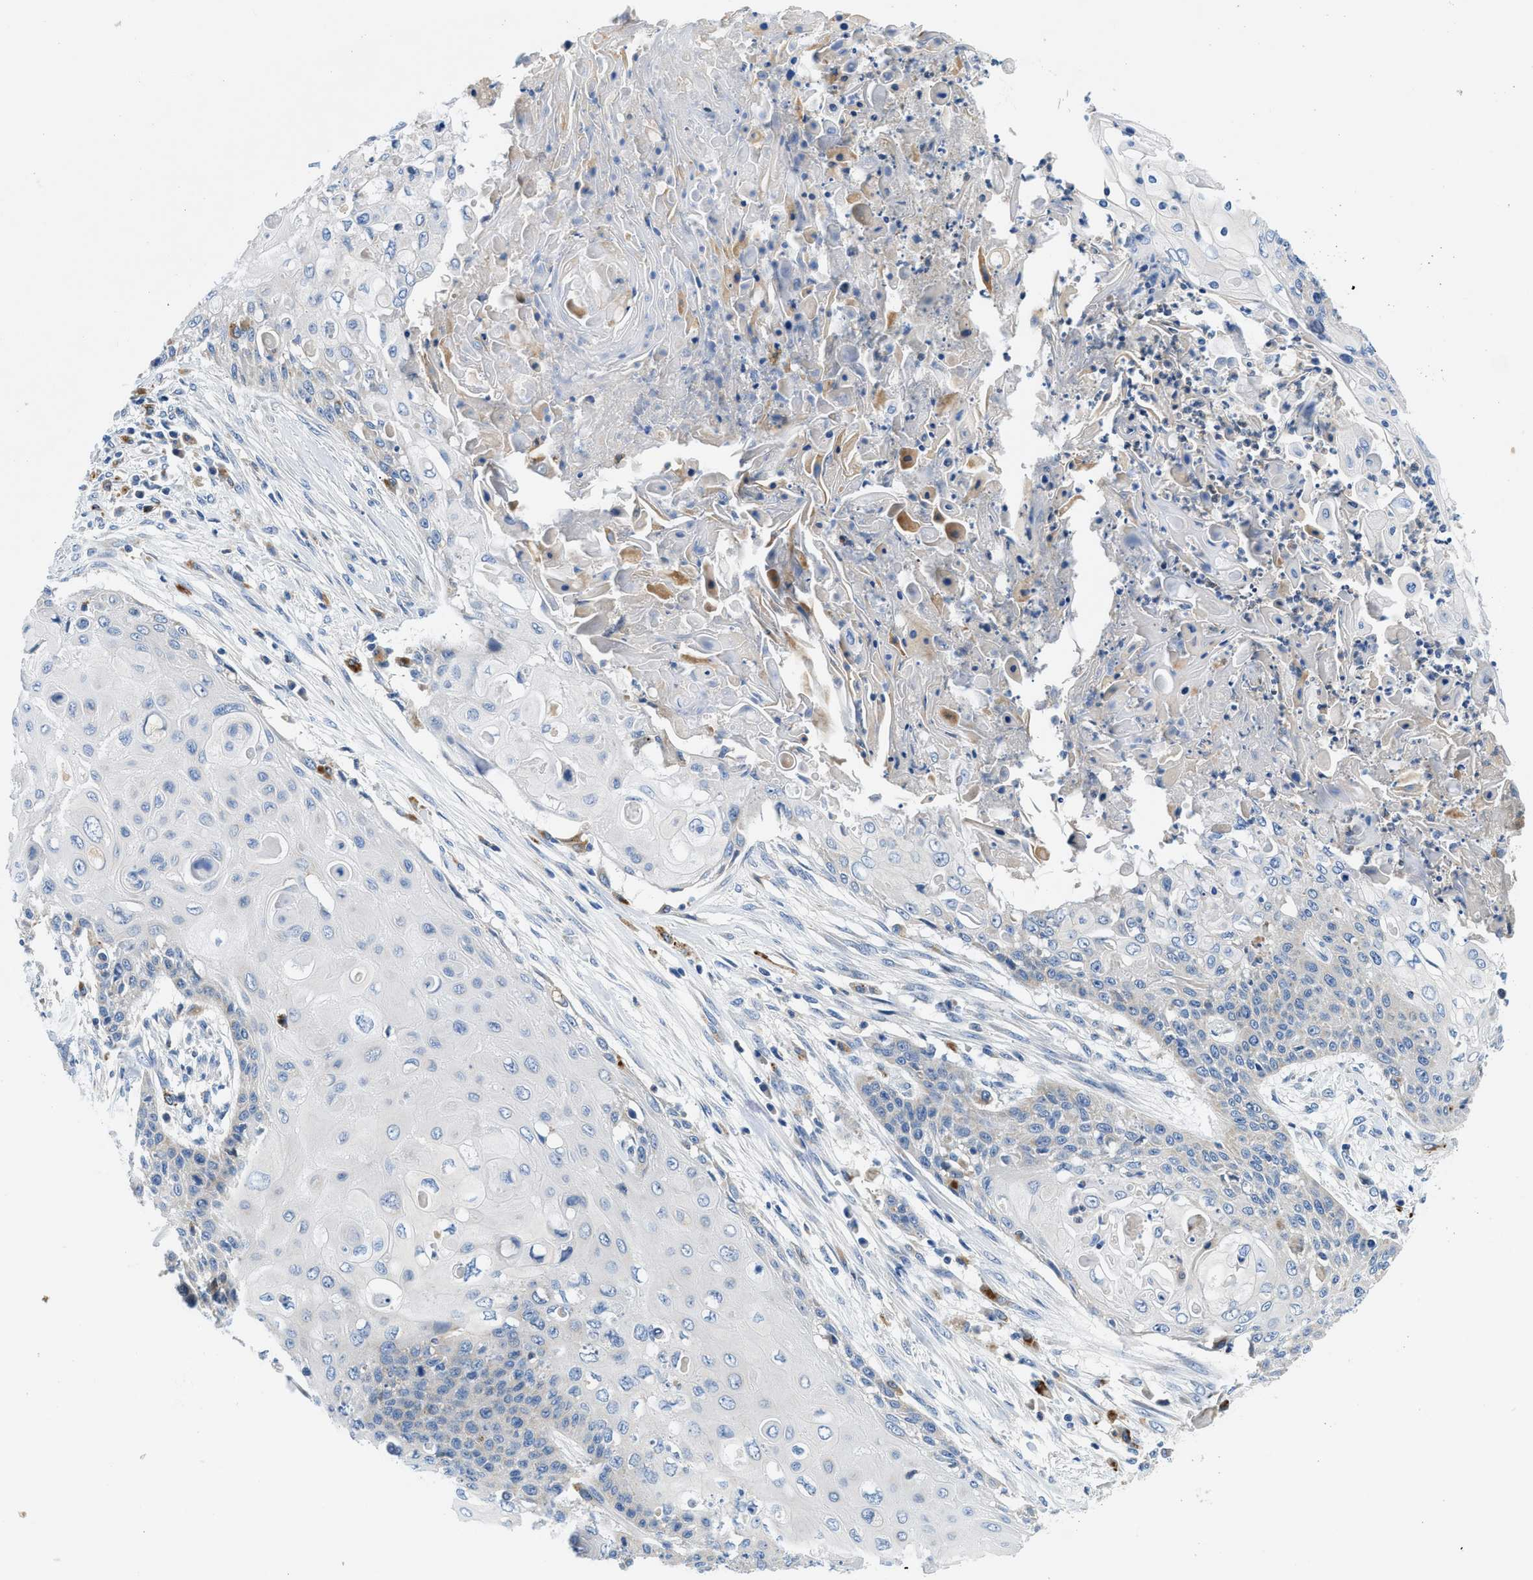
{"staining": {"intensity": "negative", "quantity": "none", "location": "none"}, "tissue": "cervical cancer", "cell_type": "Tumor cells", "image_type": "cancer", "snomed": [{"axis": "morphology", "description": "Squamous cell carcinoma, NOS"}, {"axis": "topography", "description": "Cervix"}], "caption": "There is no significant expression in tumor cells of squamous cell carcinoma (cervical). (DAB IHC visualized using brightfield microscopy, high magnification).", "gene": "ADGRE3", "patient": {"sex": "female", "age": 39}}